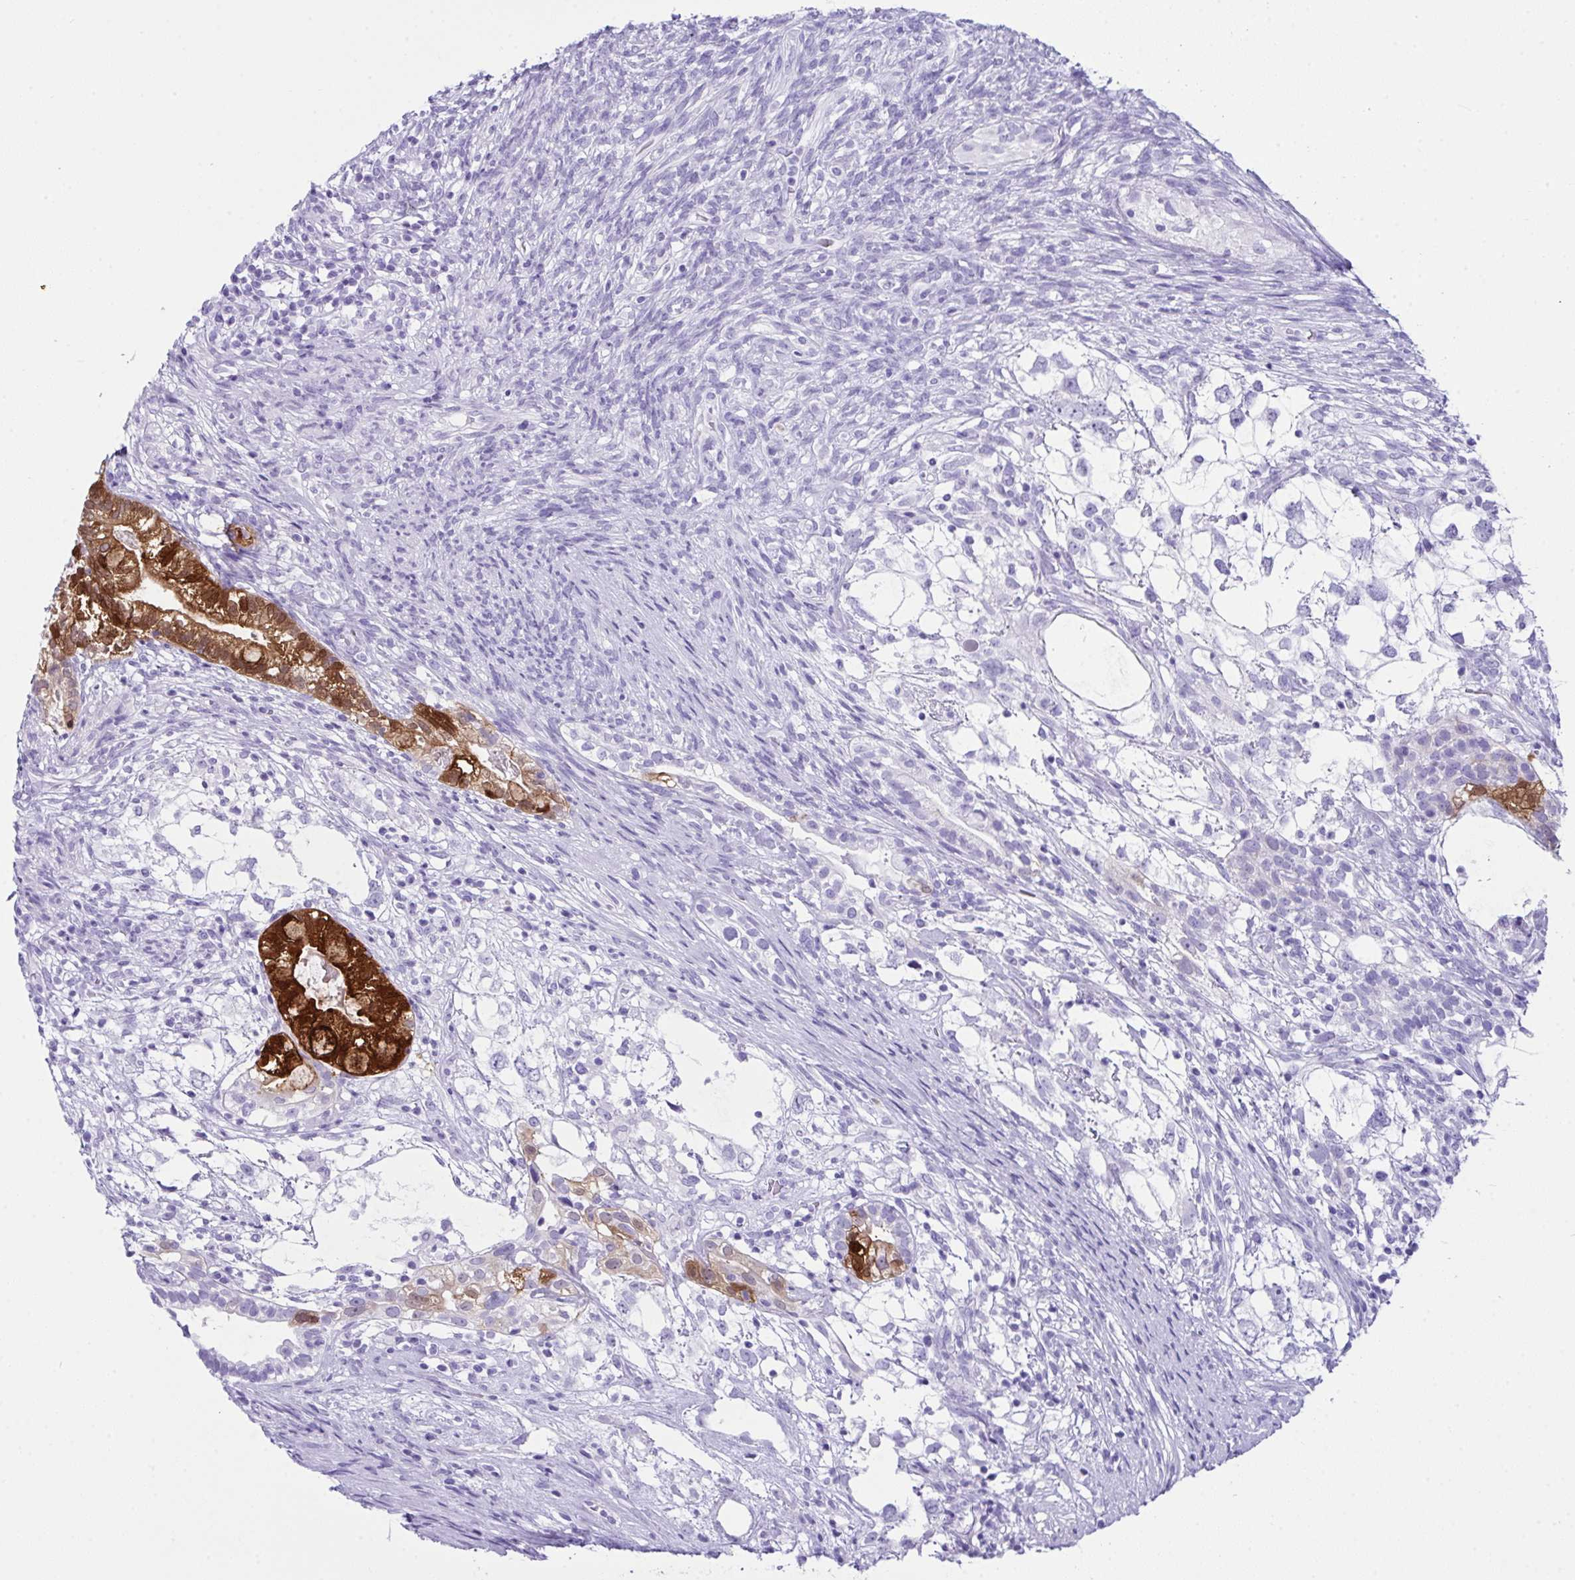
{"staining": {"intensity": "strong", "quantity": ">75%", "location": "cytoplasmic/membranous,nuclear"}, "tissue": "testis cancer", "cell_type": "Tumor cells", "image_type": "cancer", "snomed": [{"axis": "morphology", "description": "Seminoma, NOS"}, {"axis": "morphology", "description": "Carcinoma, Embryonal, NOS"}, {"axis": "topography", "description": "Testis"}], "caption": "Protein positivity by IHC demonstrates strong cytoplasmic/membranous and nuclear positivity in approximately >75% of tumor cells in testis embryonal carcinoma.", "gene": "LGALS4", "patient": {"sex": "male", "age": 41}}